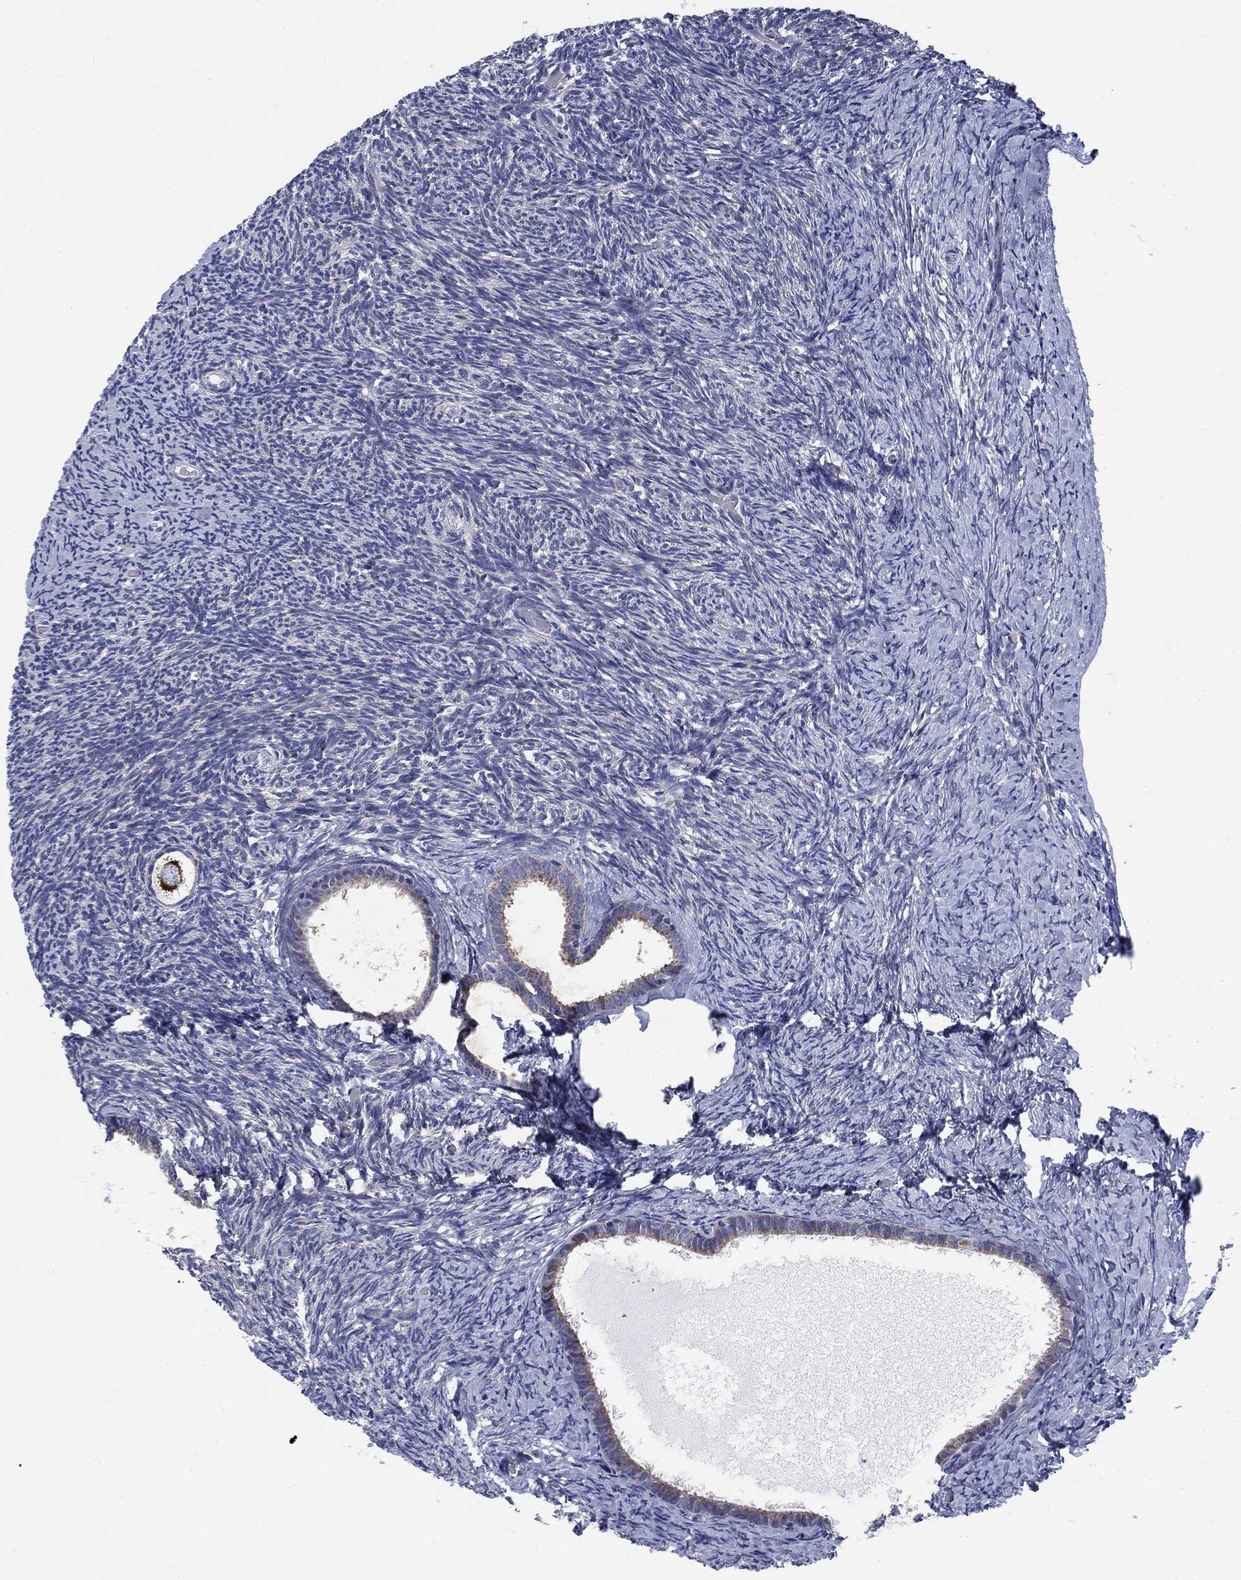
{"staining": {"intensity": "strong", "quantity": "25%-75%", "location": "cytoplasmic/membranous"}, "tissue": "ovary", "cell_type": "Follicle cells", "image_type": "normal", "snomed": [{"axis": "morphology", "description": "Normal tissue, NOS"}, {"axis": "topography", "description": "Ovary"}], "caption": "Immunohistochemistry (DAB (3,3'-diaminobenzidine)) staining of normal ovary shows strong cytoplasmic/membranous protein expression in about 25%-75% of follicle cells.", "gene": "NACAD", "patient": {"sex": "female", "age": 39}}